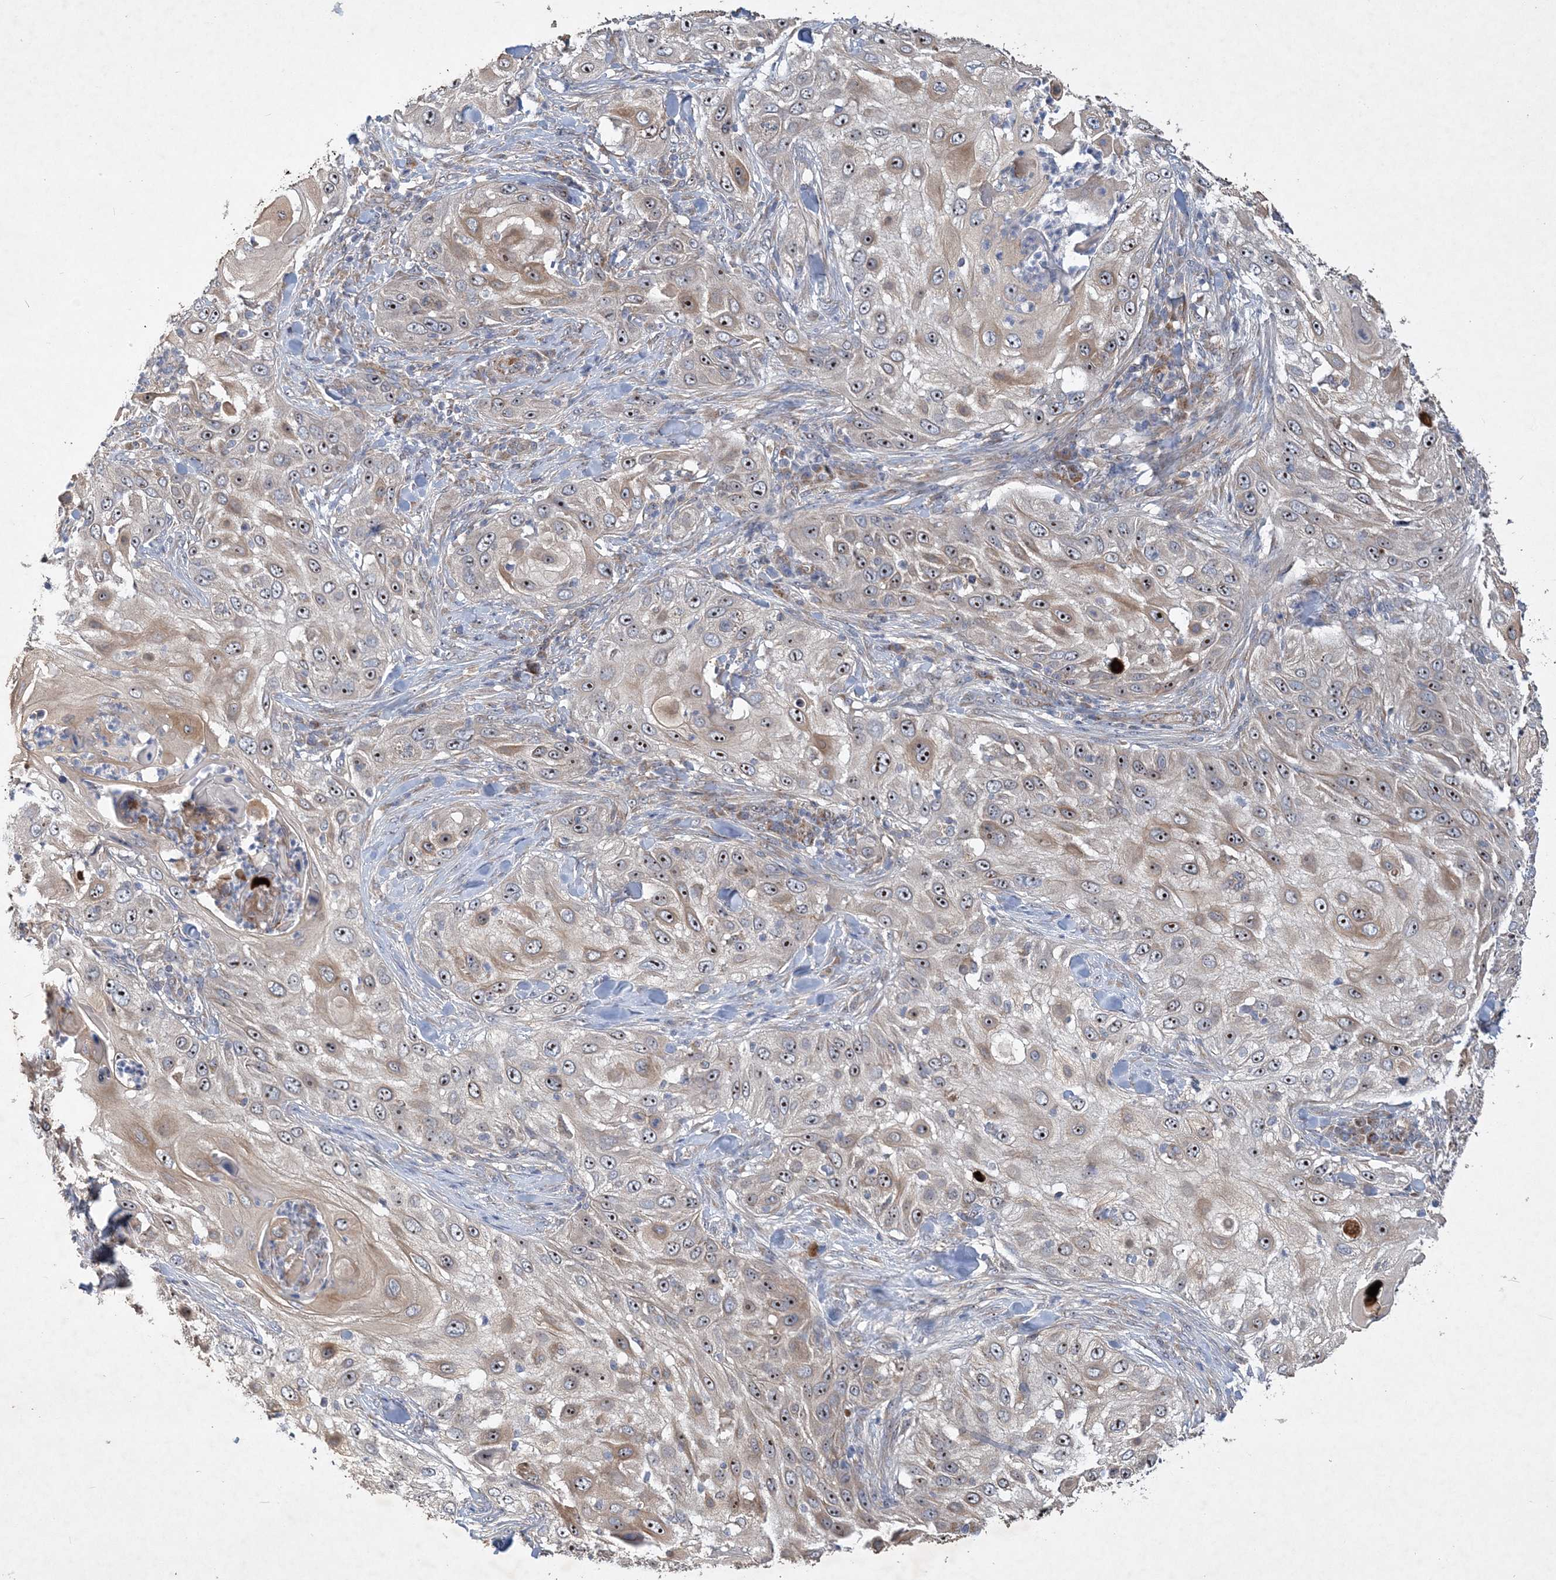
{"staining": {"intensity": "moderate", "quantity": ">75%", "location": "cytoplasmic/membranous,nuclear"}, "tissue": "skin cancer", "cell_type": "Tumor cells", "image_type": "cancer", "snomed": [{"axis": "morphology", "description": "Squamous cell carcinoma, NOS"}, {"axis": "topography", "description": "Skin"}], "caption": "Immunohistochemistry (IHC) photomicrograph of skin cancer stained for a protein (brown), which exhibits medium levels of moderate cytoplasmic/membranous and nuclear positivity in about >75% of tumor cells.", "gene": "FEZ2", "patient": {"sex": "female", "age": 44}}